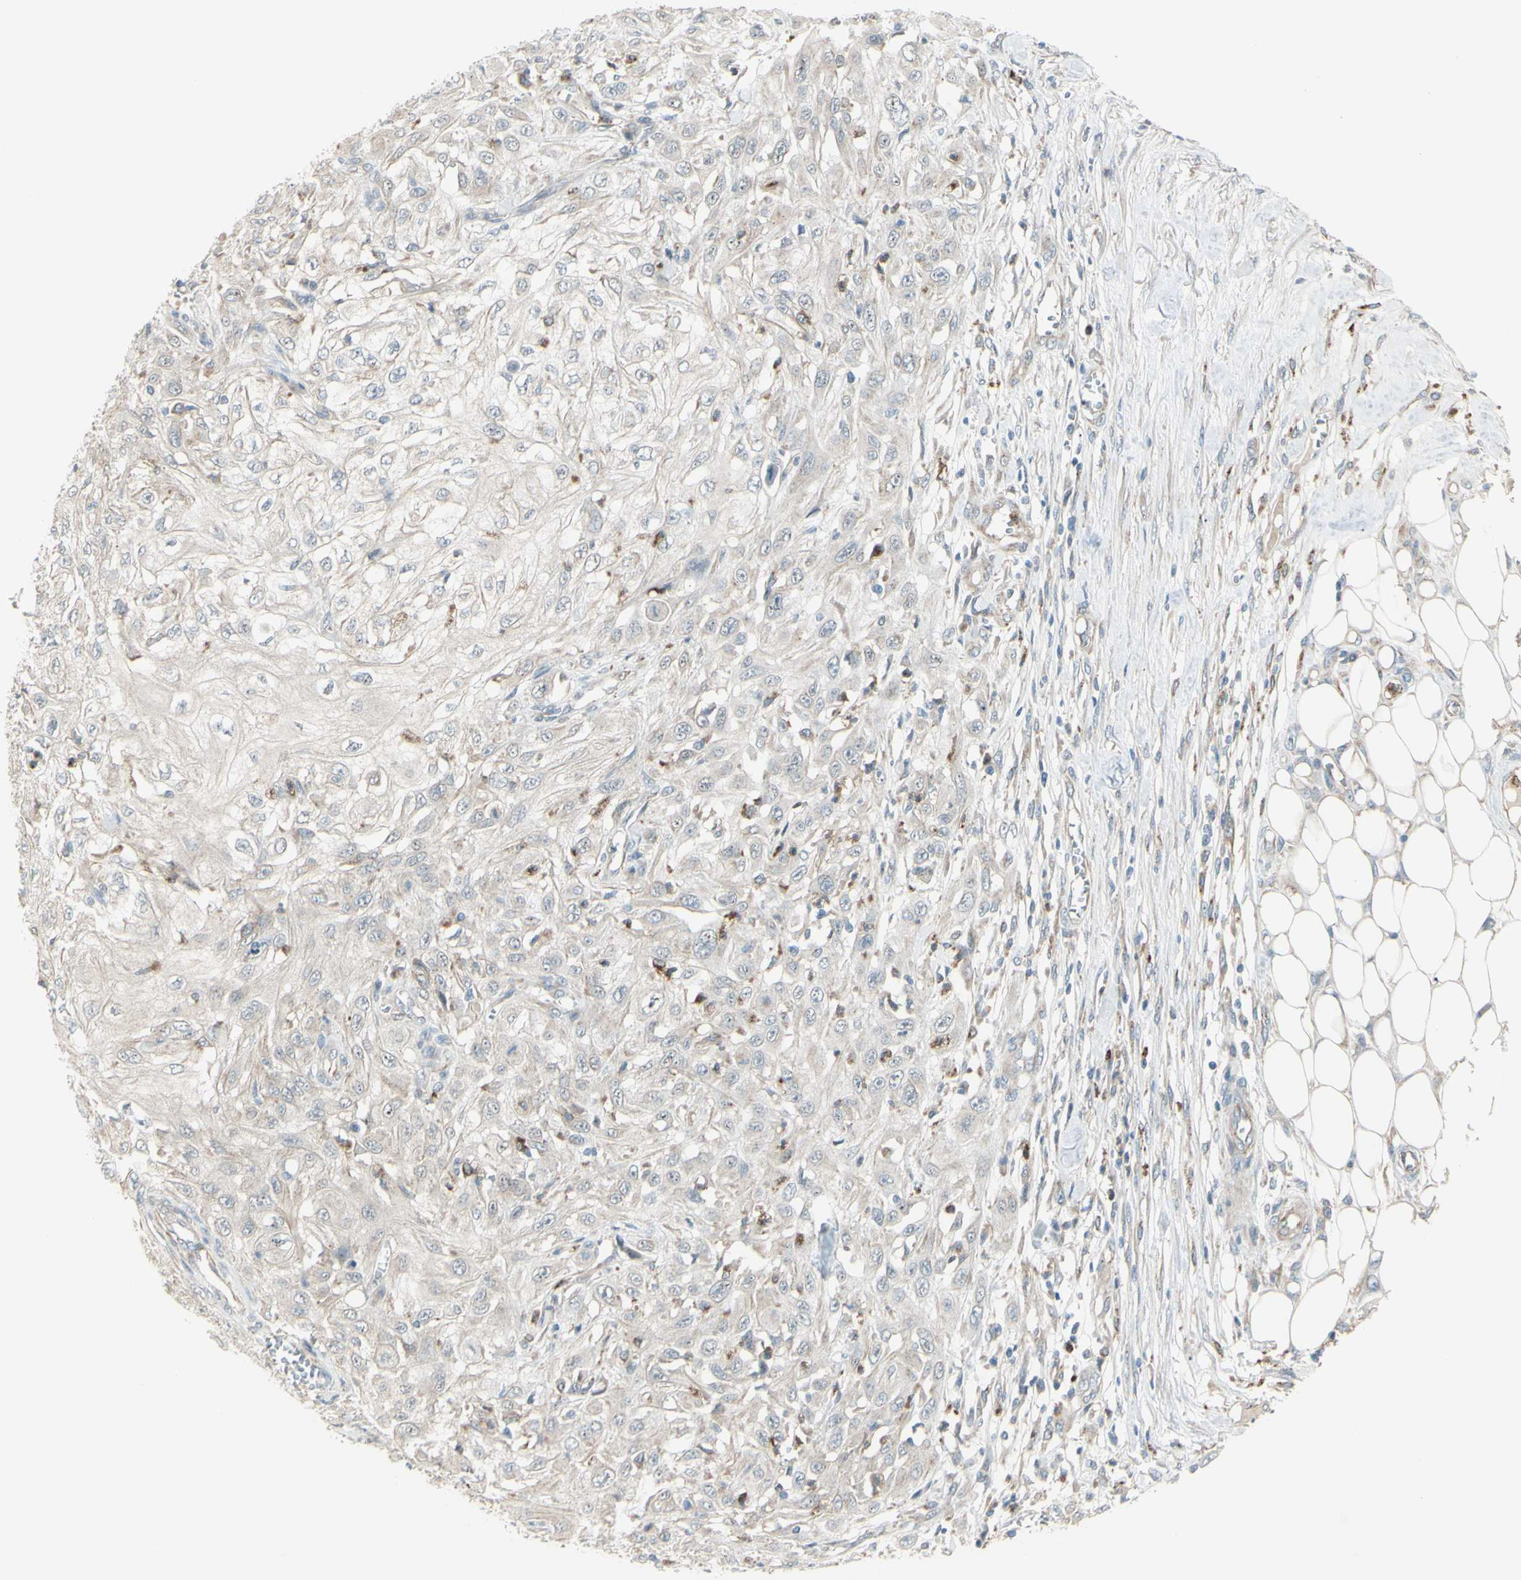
{"staining": {"intensity": "weak", "quantity": "25%-75%", "location": "cytoplasmic/membranous"}, "tissue": "skin cancer", "cell_type": "Tumor cells", "image_type": "cancer", "snomed": [{"axis": "morphology", "description": "Squamous cell carcinoma, NOS"}, {"axis": "morphology", "description": "Squamous cell carcinoma, metastatic, NOS"}, {"axis": "topography", "description": "Skin"}, {"axis": "topography", "description": "Lymph node"}], "caption": "An immunohistochemistry histopathology image of tumor tissue is shown. Protein staining in brown labels weak cytoplasmic/membranous positivity in skin cancer within tumor cells.", "gene": "LMTK2", "patient": {"sex": "male", "age": 75}}